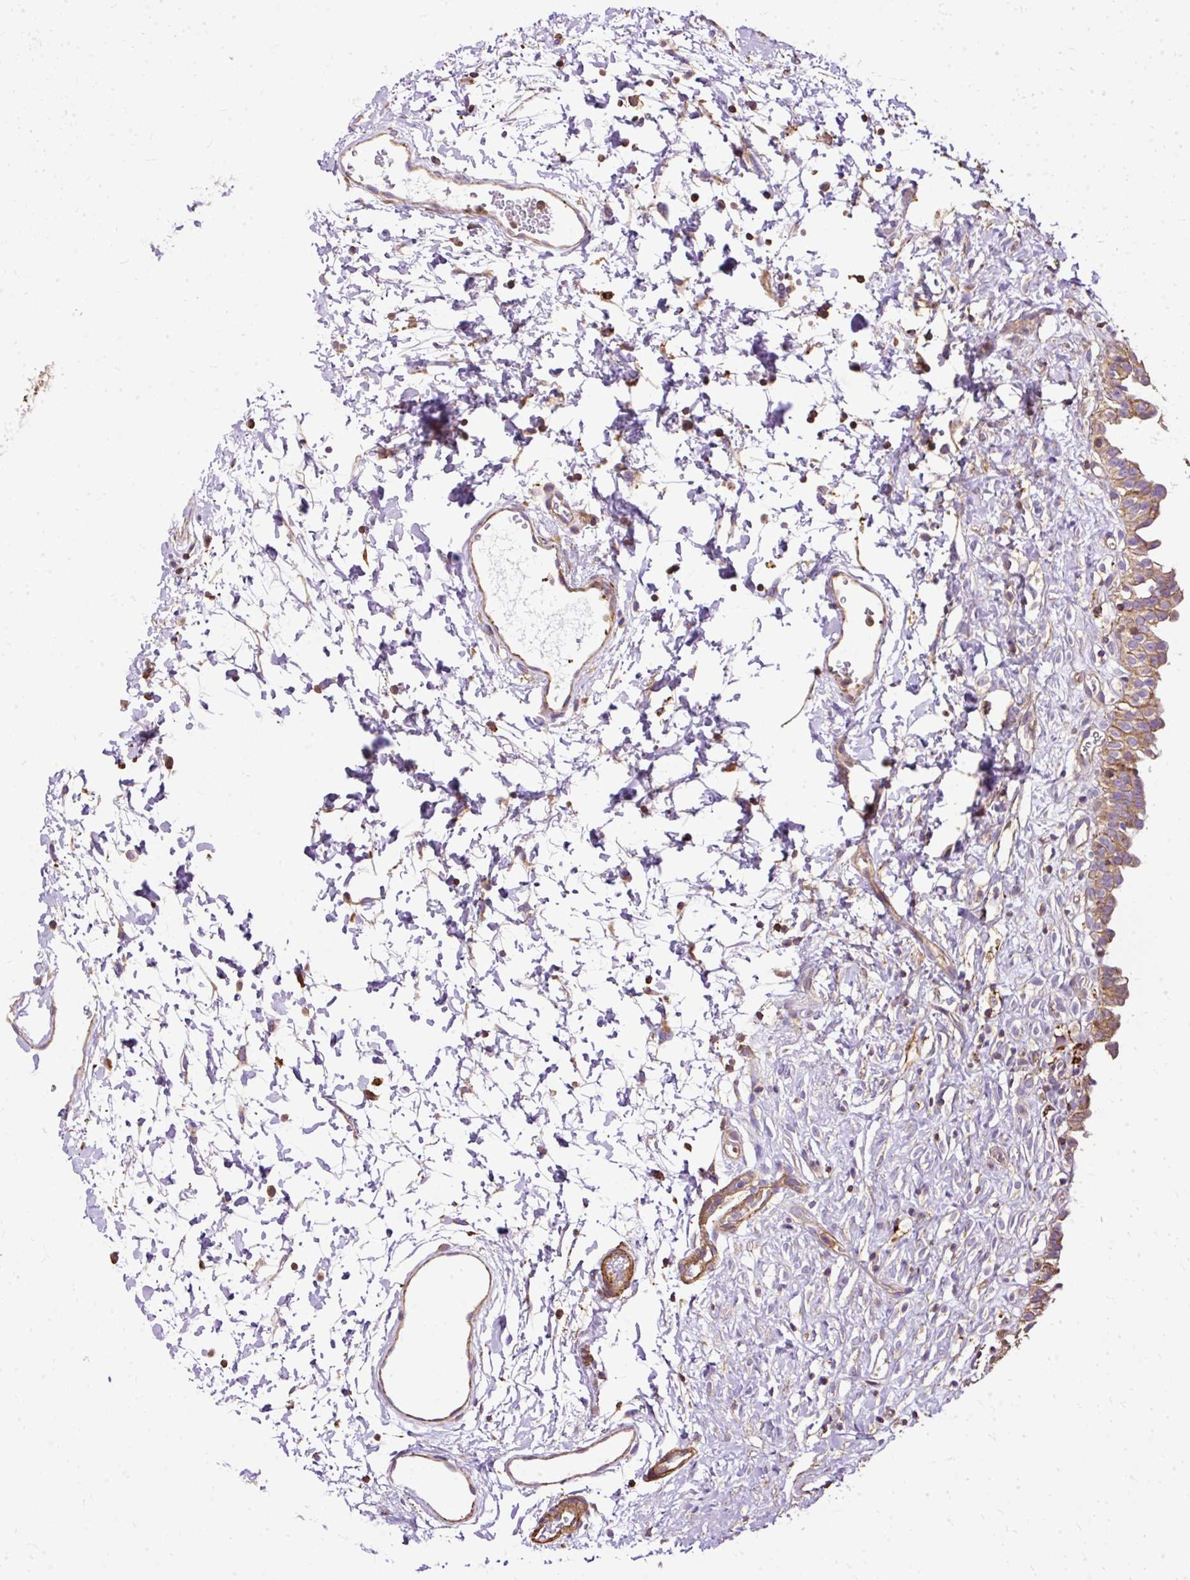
{"staining": {"intensity": "moderate", "quantity": ">75%", "location": "cytoplasmic/membranous"}, "tissue": "urinary bladder", "cell_type": "Urothelial cells", "image_type": "normal", "snomed": [{"axis": "morphology", "description": "Normal tissue, NOS"}, {"axis": "topography", "description": "Urinary bladder"}], "caption": "Immunohistochemistry of benign urinary bladder reveals medium levels of moderate cytoplasmic/membranous expression in about >75% of urothelial cells. (DAB IHC with brightfield microscopy, high magnification).", "gene": "KLHL11", "patient": {"sex": "male", "age": 51}}